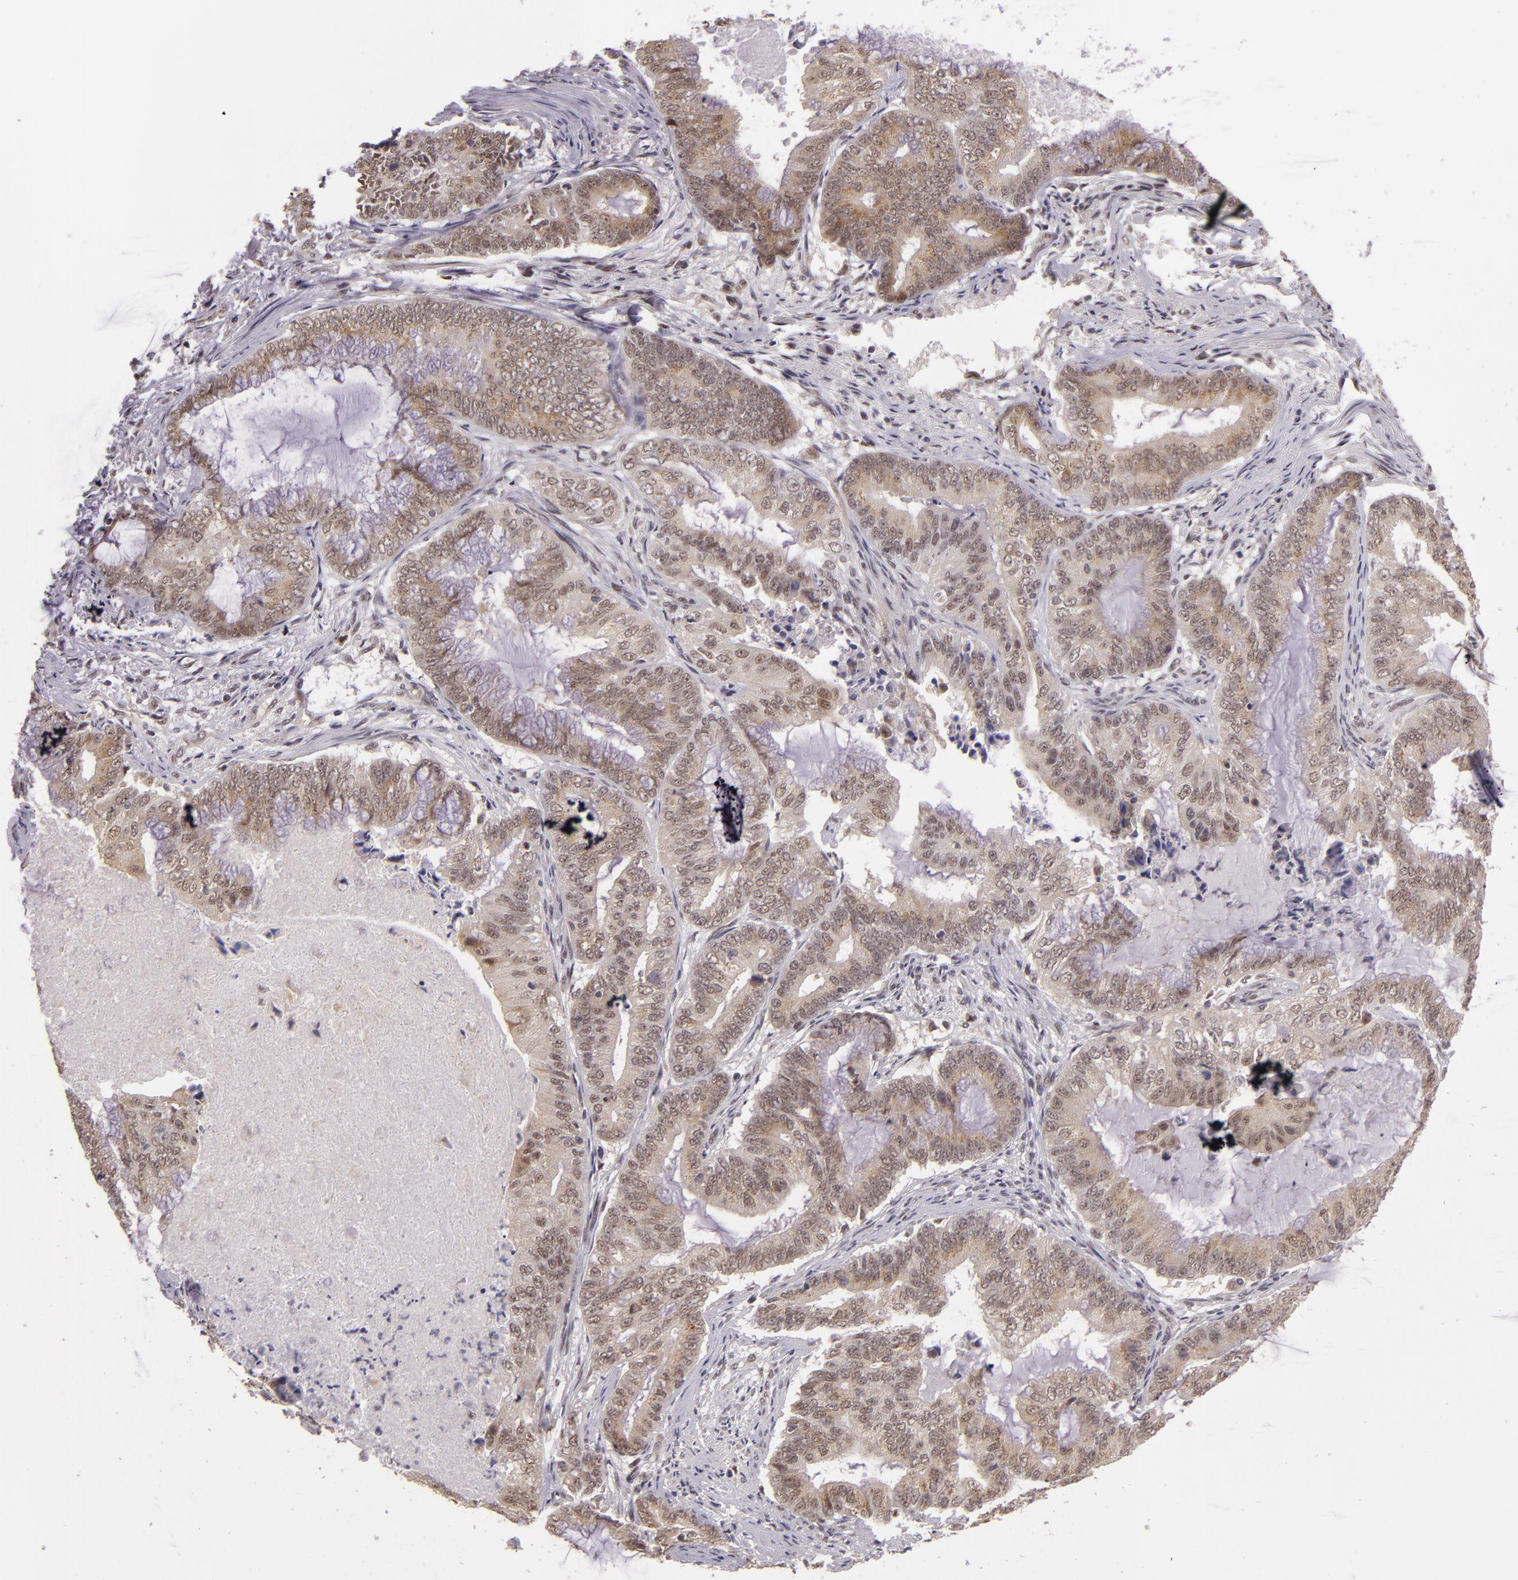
{"staining": {"intensity": "weak", "quantity": "25%-75%", "location": "cytoplasmic/membranous,nuclear"}, "tissue": "endometrial cancer", "cell_type": "Tumor cells", "image_type": "cancer", "snomed": [{"axis": "morphology", "description": "Adenocarcinoma, NOS"}, {"axis": "topography", "description": "Endometrium"}], "caption": "Brown immunohistochemical staining in human endometrial cancer displays weak cytoplasmic/membranous and nuclear staining in approximately 25%-75% of tumor cells.", "gene": "ALX1", "patient": {"sex": "female", "age": 63}}